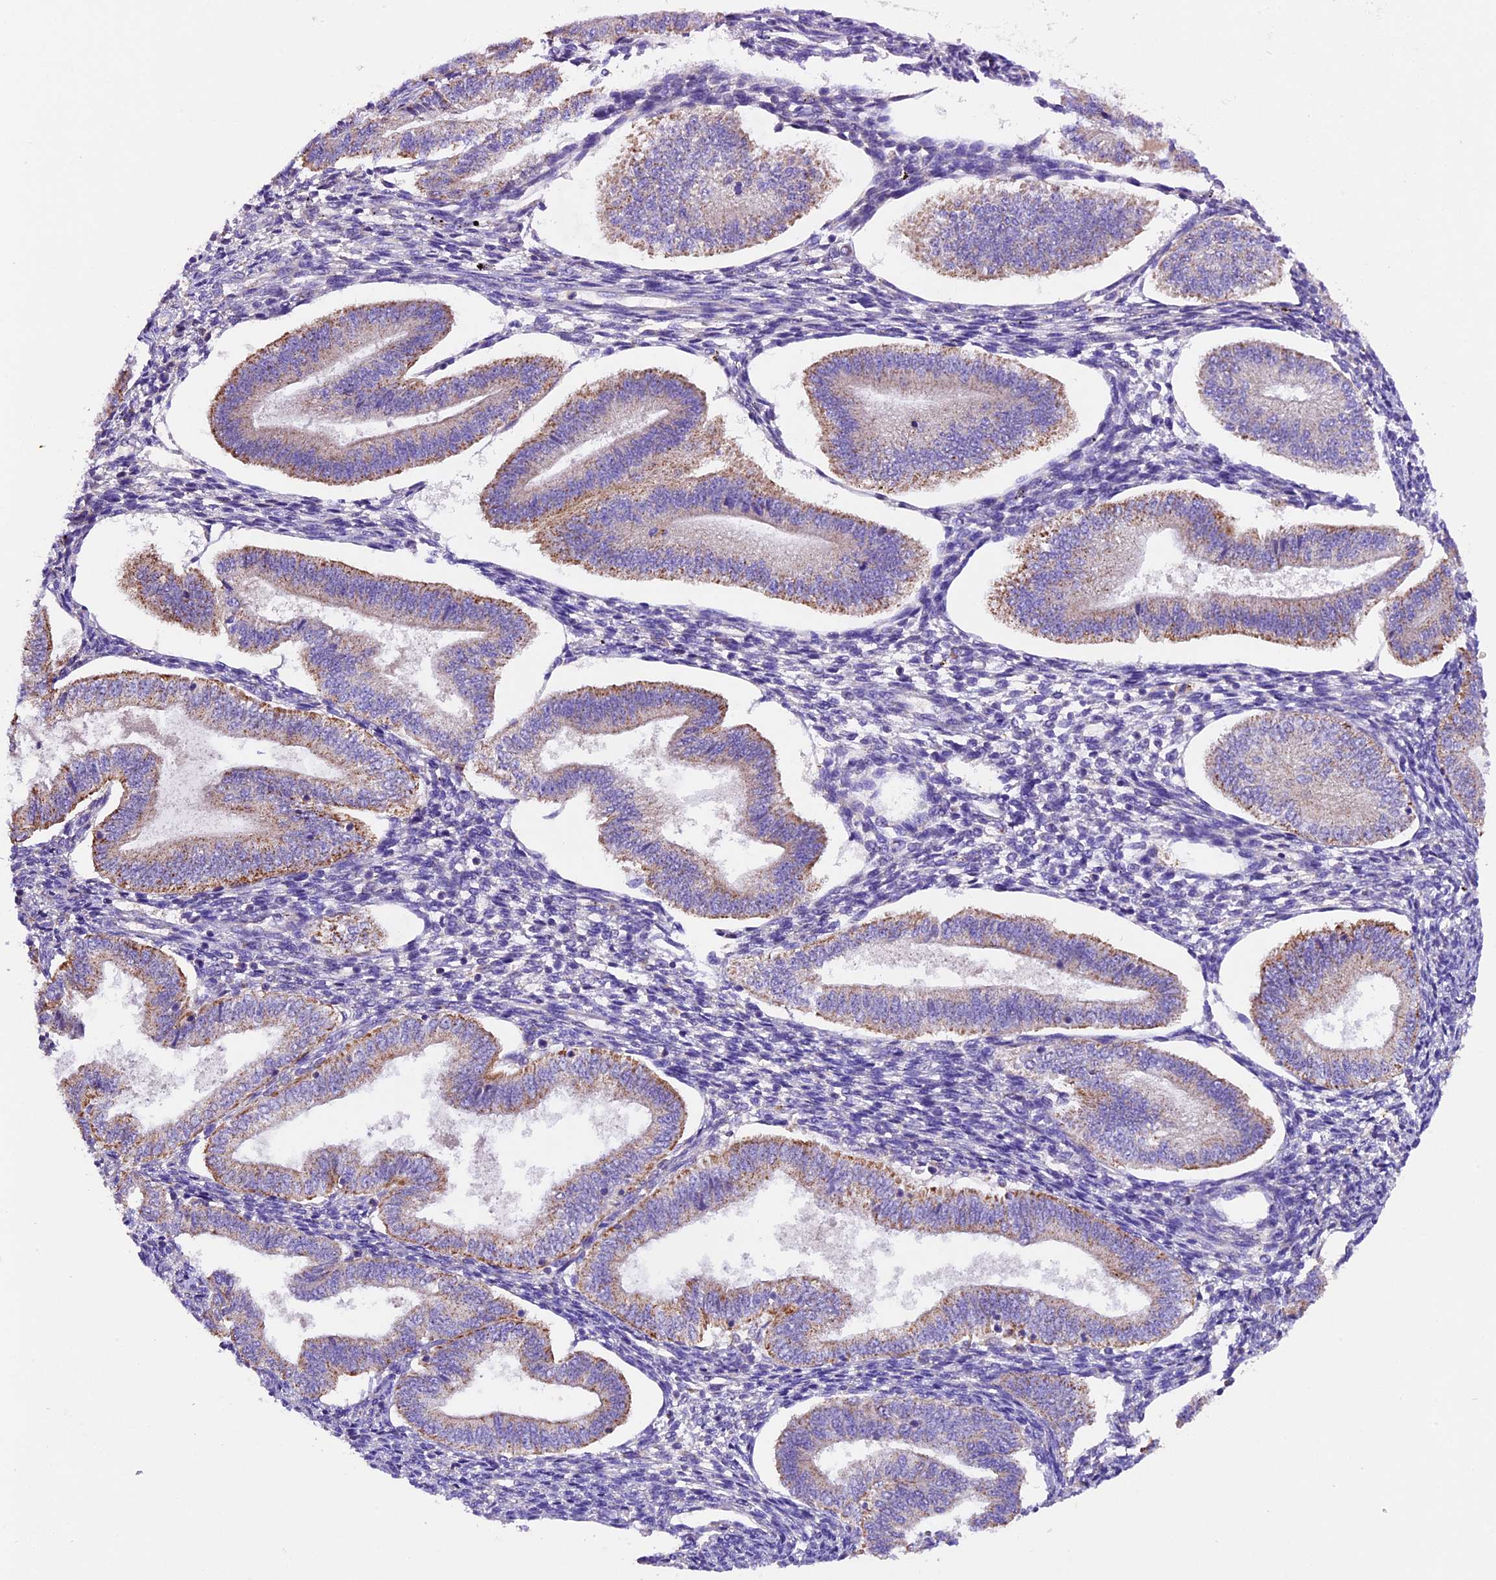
{"staining": {"intensity": "negative", "quantity": "none", "location": "none"}, "tissue": "endometrium", "cell_type": "Cells in endometrial stroma", "image_type": "normal", "snomed": [{"axis": "morphology", "description": "Normal tissue, NOS"}, {"axis": "topography", "description": "Endometrium"}], "caption": "This is a histopathology image of immunohistochemistry (IHC) staining of unremarkable endometrium, which shows no positivity in cells in endometrial stroma.", "gene": "SIX5", "patient": {"sex": "female", "age": 34}}